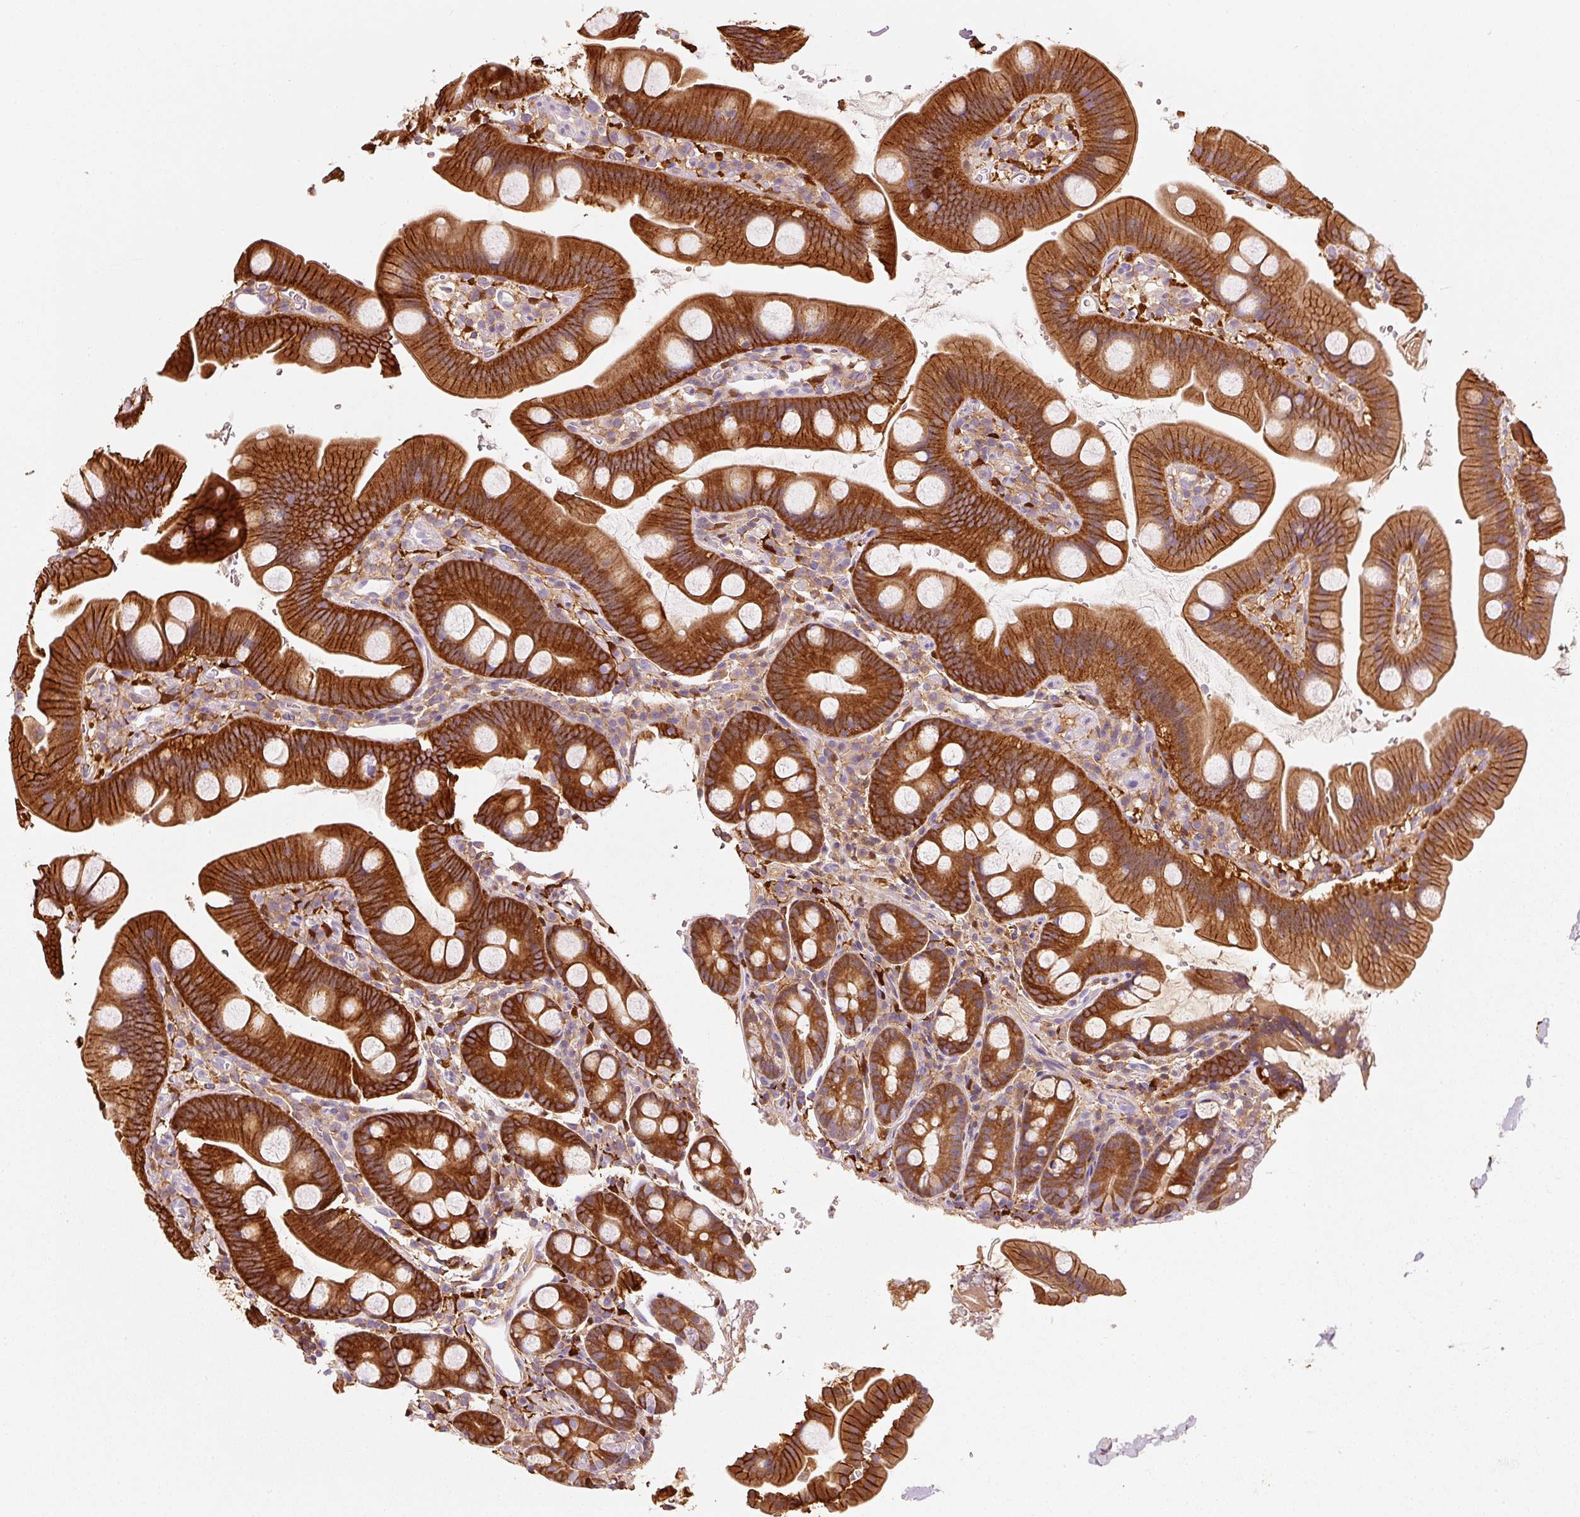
{"staining": {"intensity": "strong", "quantity": ">75%", "location": "cytoplasmic/membranous"}, "tissue": "small intestine", "cell_type": "Glandular cells", "image_type": "normal", "snomed": [{"axis": "morphology", "description": "Normal tissue, NOS"}, {"axis": "topography", "description": "Small intestine"}], "caption": "IHC staining of normal small intestine, which exhibits high levels of strong cytoplasmic/membranous expression in approximately >75% of glandular cells indicating strong cytoplasmic/membranous protein positivity. The staining was performed using DAB (brown) for protein detection and nuclei were counterstained in hematoxylin (blue).", "gene": "IQGAP2", "patient": {"sex": "female", "age": 68}}